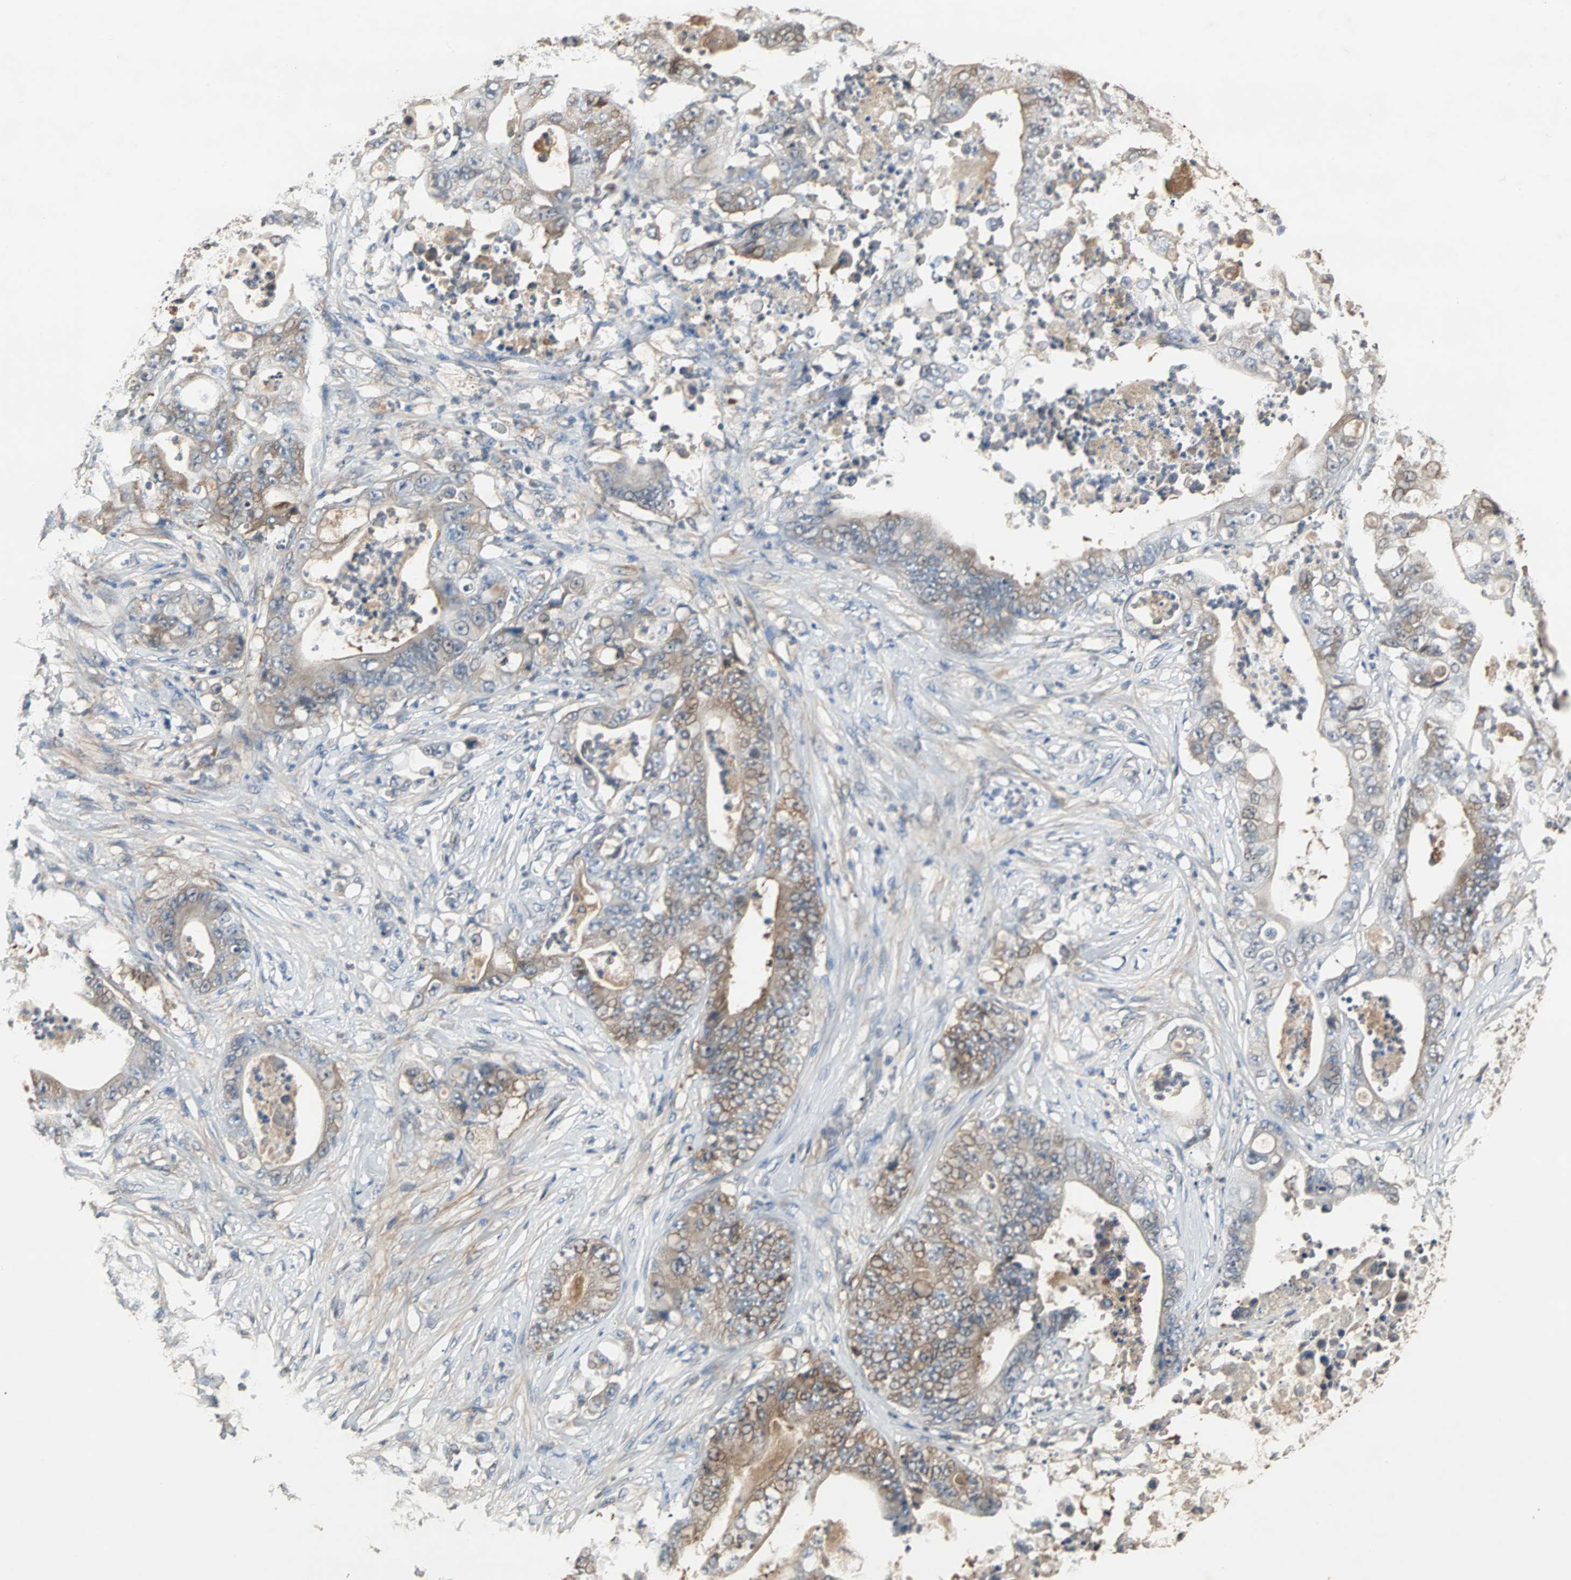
{"staining": {"intensity": "strong", "quantity": "25%-75%", "location": "cytoplasmic/membranous"}, "tissue": "stomach cancer", "cell_type": "Tumor cells", "image_type": "cancer", "snomed": [{"axis": "morphology", "description": "Adenocarcinoma, NOS"}, {"axis": "topography", "description": "Stomach"}], "caption": "Immunohistochemistry (IHC) photomicrograph of neoplastic tissue: adenocarcinoma (stomach) stained using immunohistochemistry (IHC) displays high levels of strong protein expression localized specifically in the cytoplasmic/membranous of tumor cells, appearing as a cytoplasmic/membranous brown color.", "gene": "ABHD2", "patient": {"sex": "female", "age": 73}}